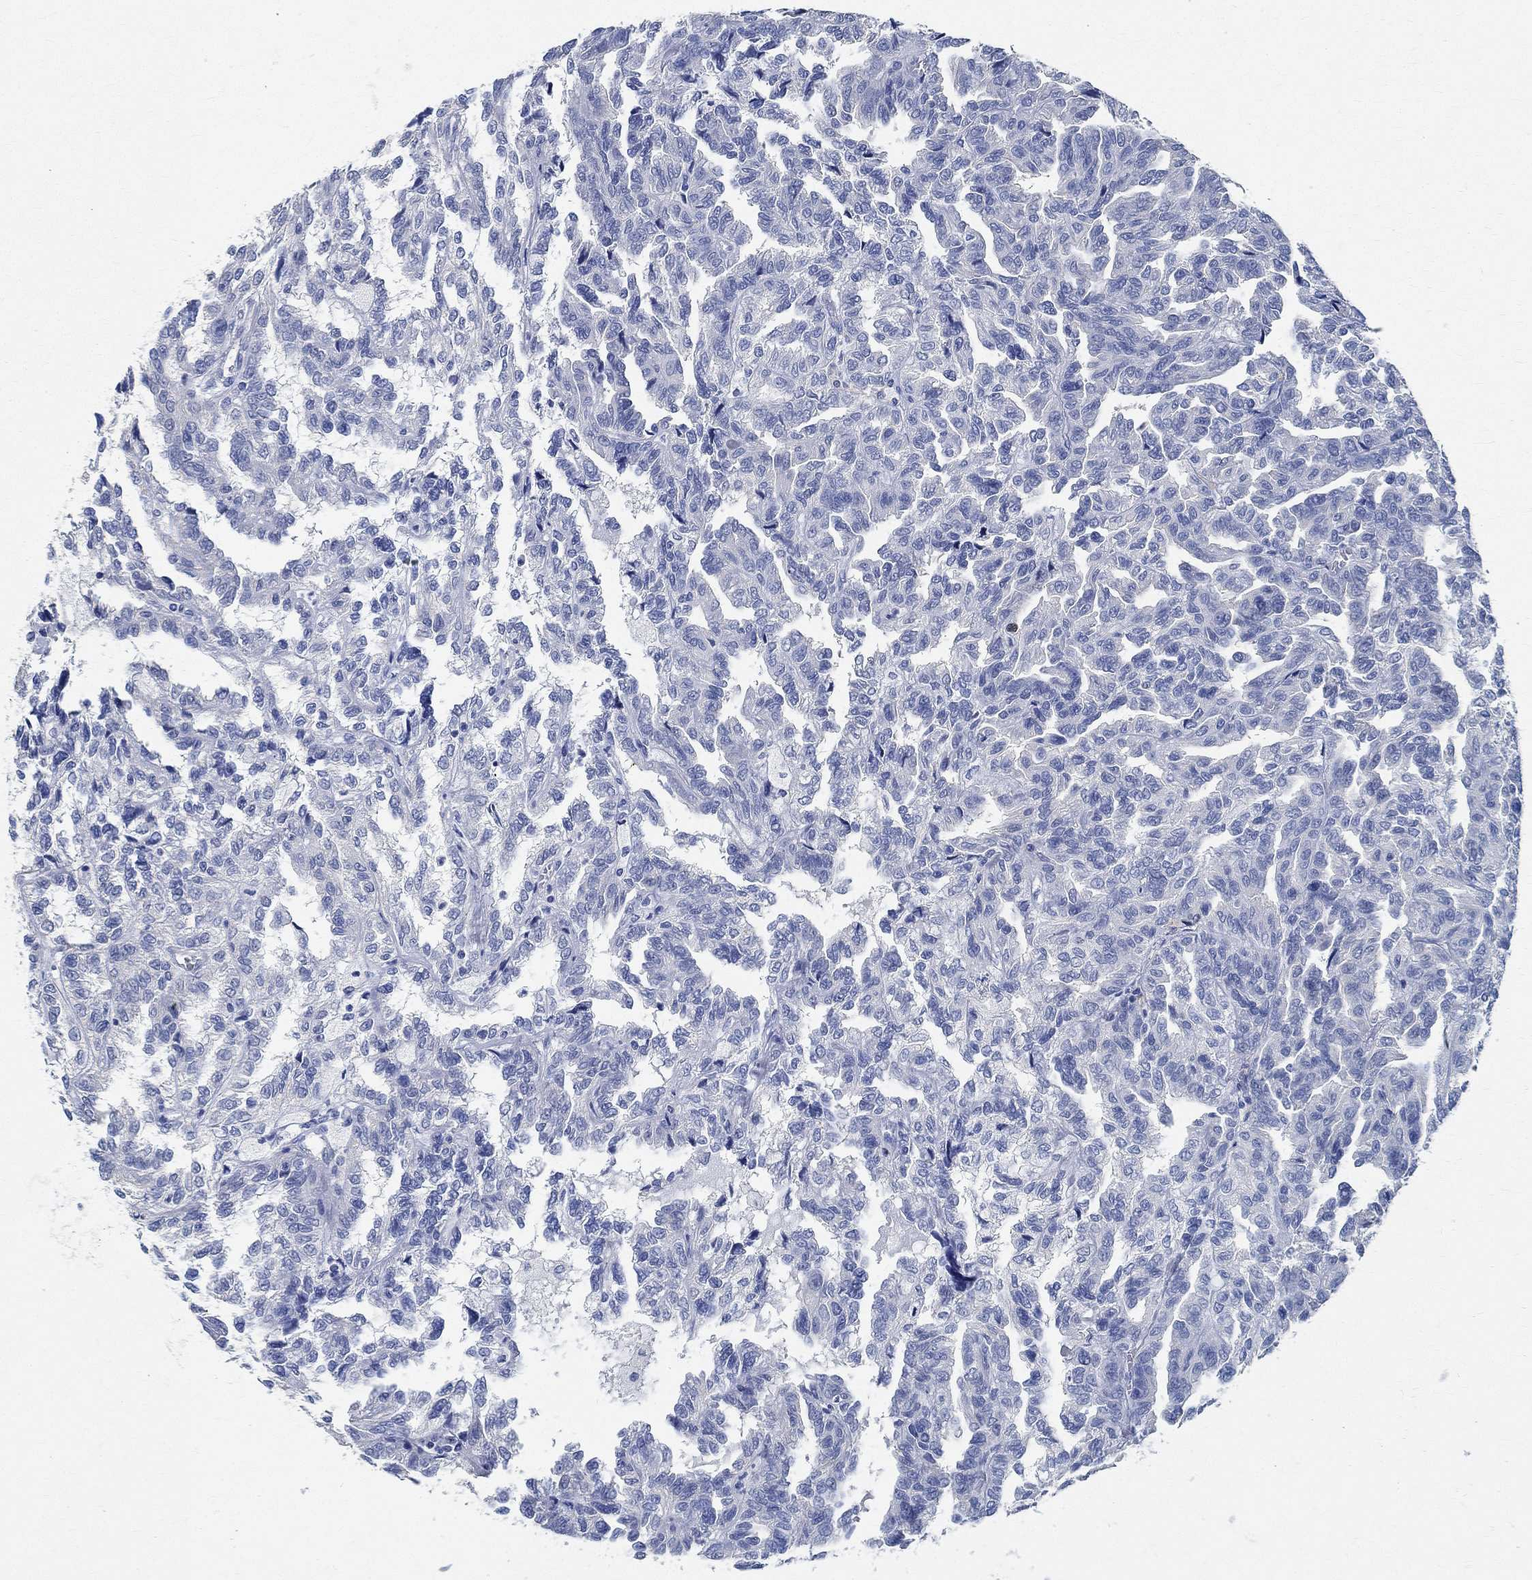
{"staining": {"intensity": "negative", "quantity": "none", "location": "none"}, "tissue": "renal cancer", "cell_type": "Tumor cells", "image_type": "cancer", "snomed": [{"axis": "morphology", "description": "Adenocarcinoma, NOS"}, {"axis": "topography", "description": "Kidney"}], "caption": "Image shows no protein expression in tumor cells of renal adenocarcinoma tissue.", "gene": "PRX", "patient": {"sex": "male", "age": 79}}